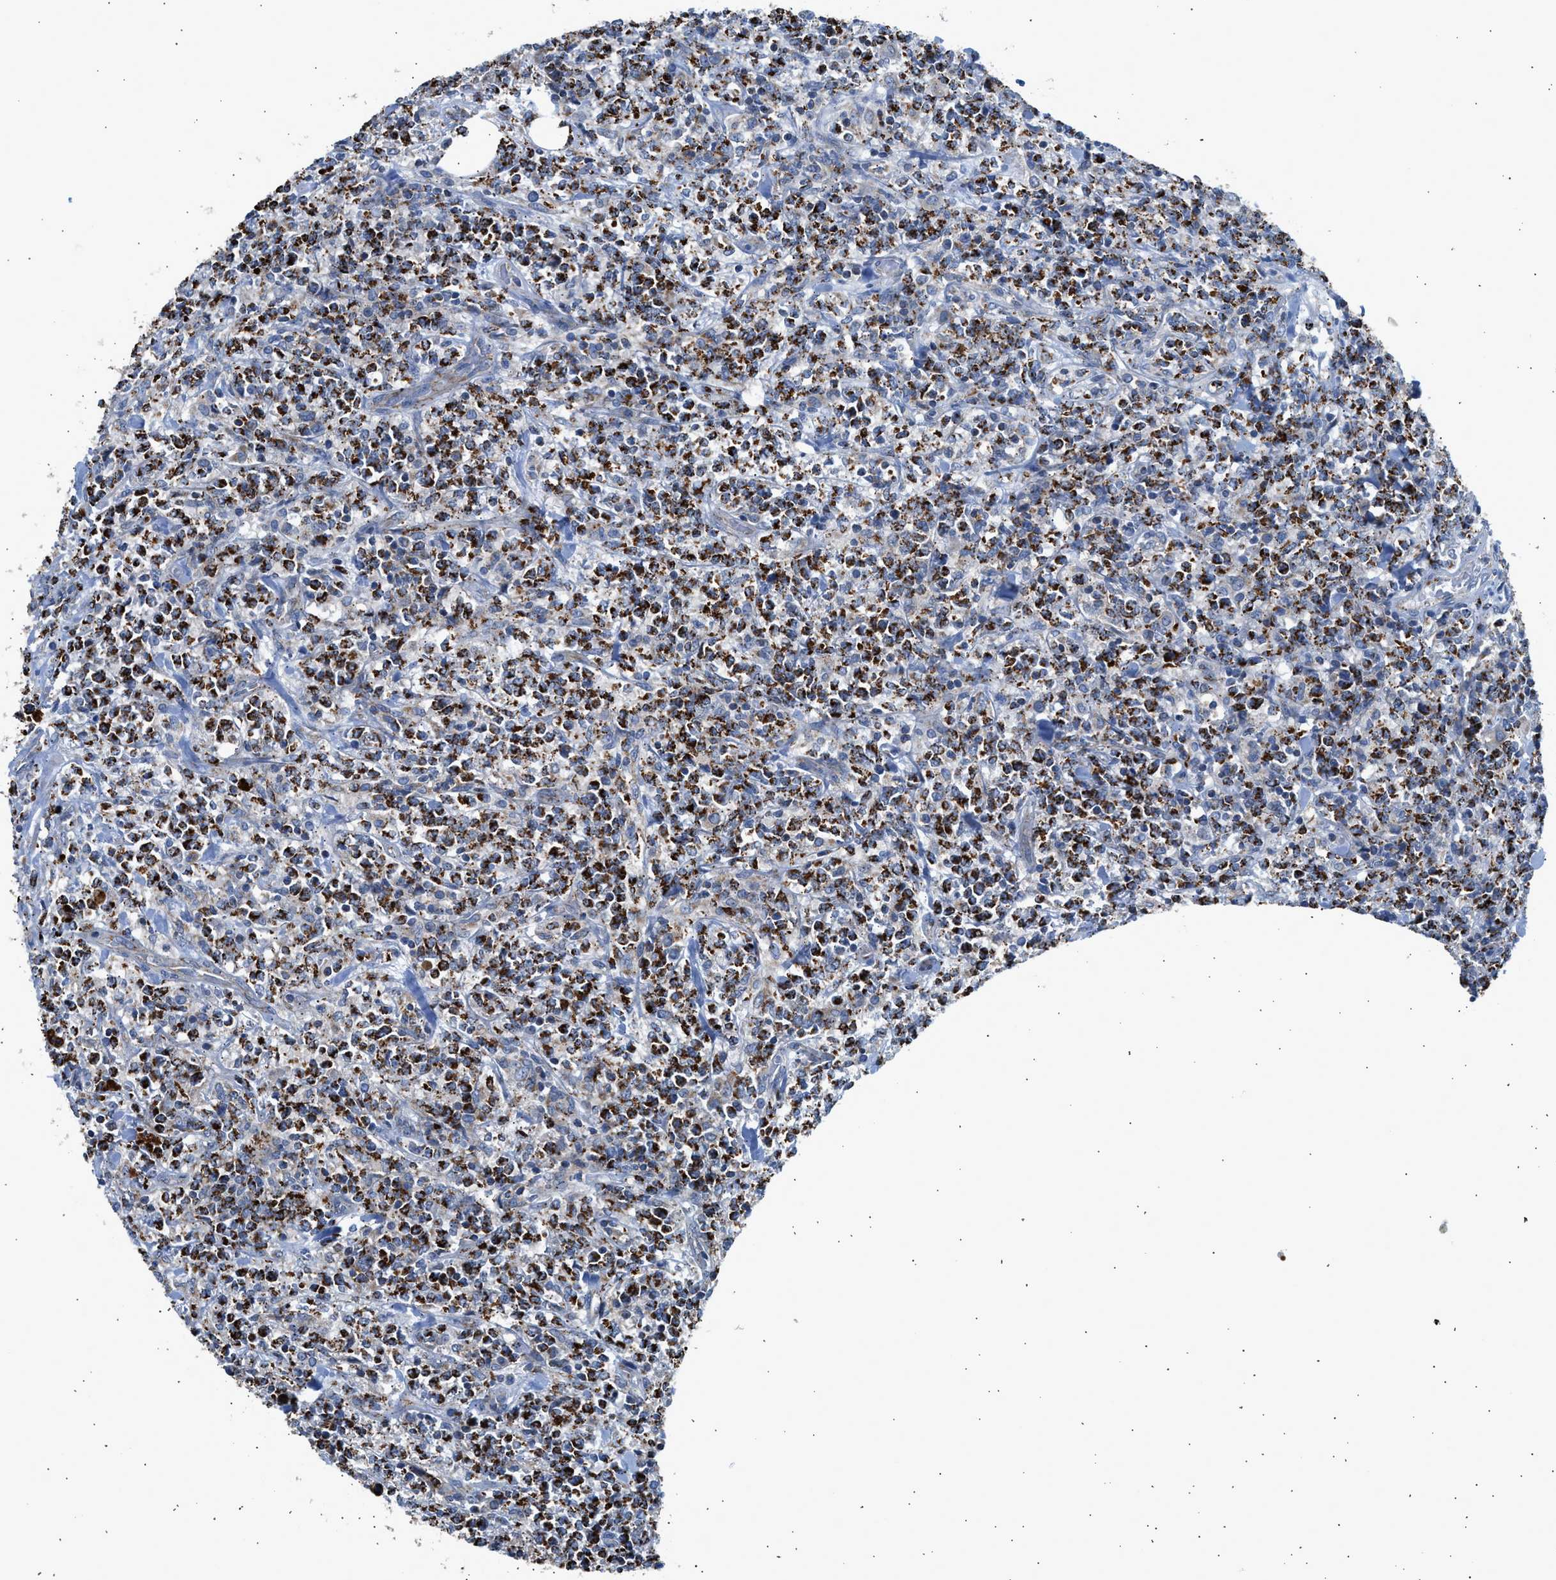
{"staining": {"intensity": "strong", "quantity": "25%-75%", "location": "cytoplasmic/membranous"}, "tissue": "lymphoma", "cell_type": "Tumor cells", "image_type": "cancer", "snomed": [{"axis": "morphology", "description": "Malignant lymphoma, non-Hodgkin's type, High grade"}, {"axis": "topography", "description": "Soft tissue"}], "caption": "IHC histopathology image of neoplastic tissue: high-grade malignant lymphoma, non-Hodgkin's type stained using IHC demonstrates high levels of strong protein expression localized specifically in the cytoplasmic/membranous of tumor cells, appearing as a cytoplasmic/membranous brown color.", "gene": "GOT2", "patient": {"sex": "male", "age": 18}}